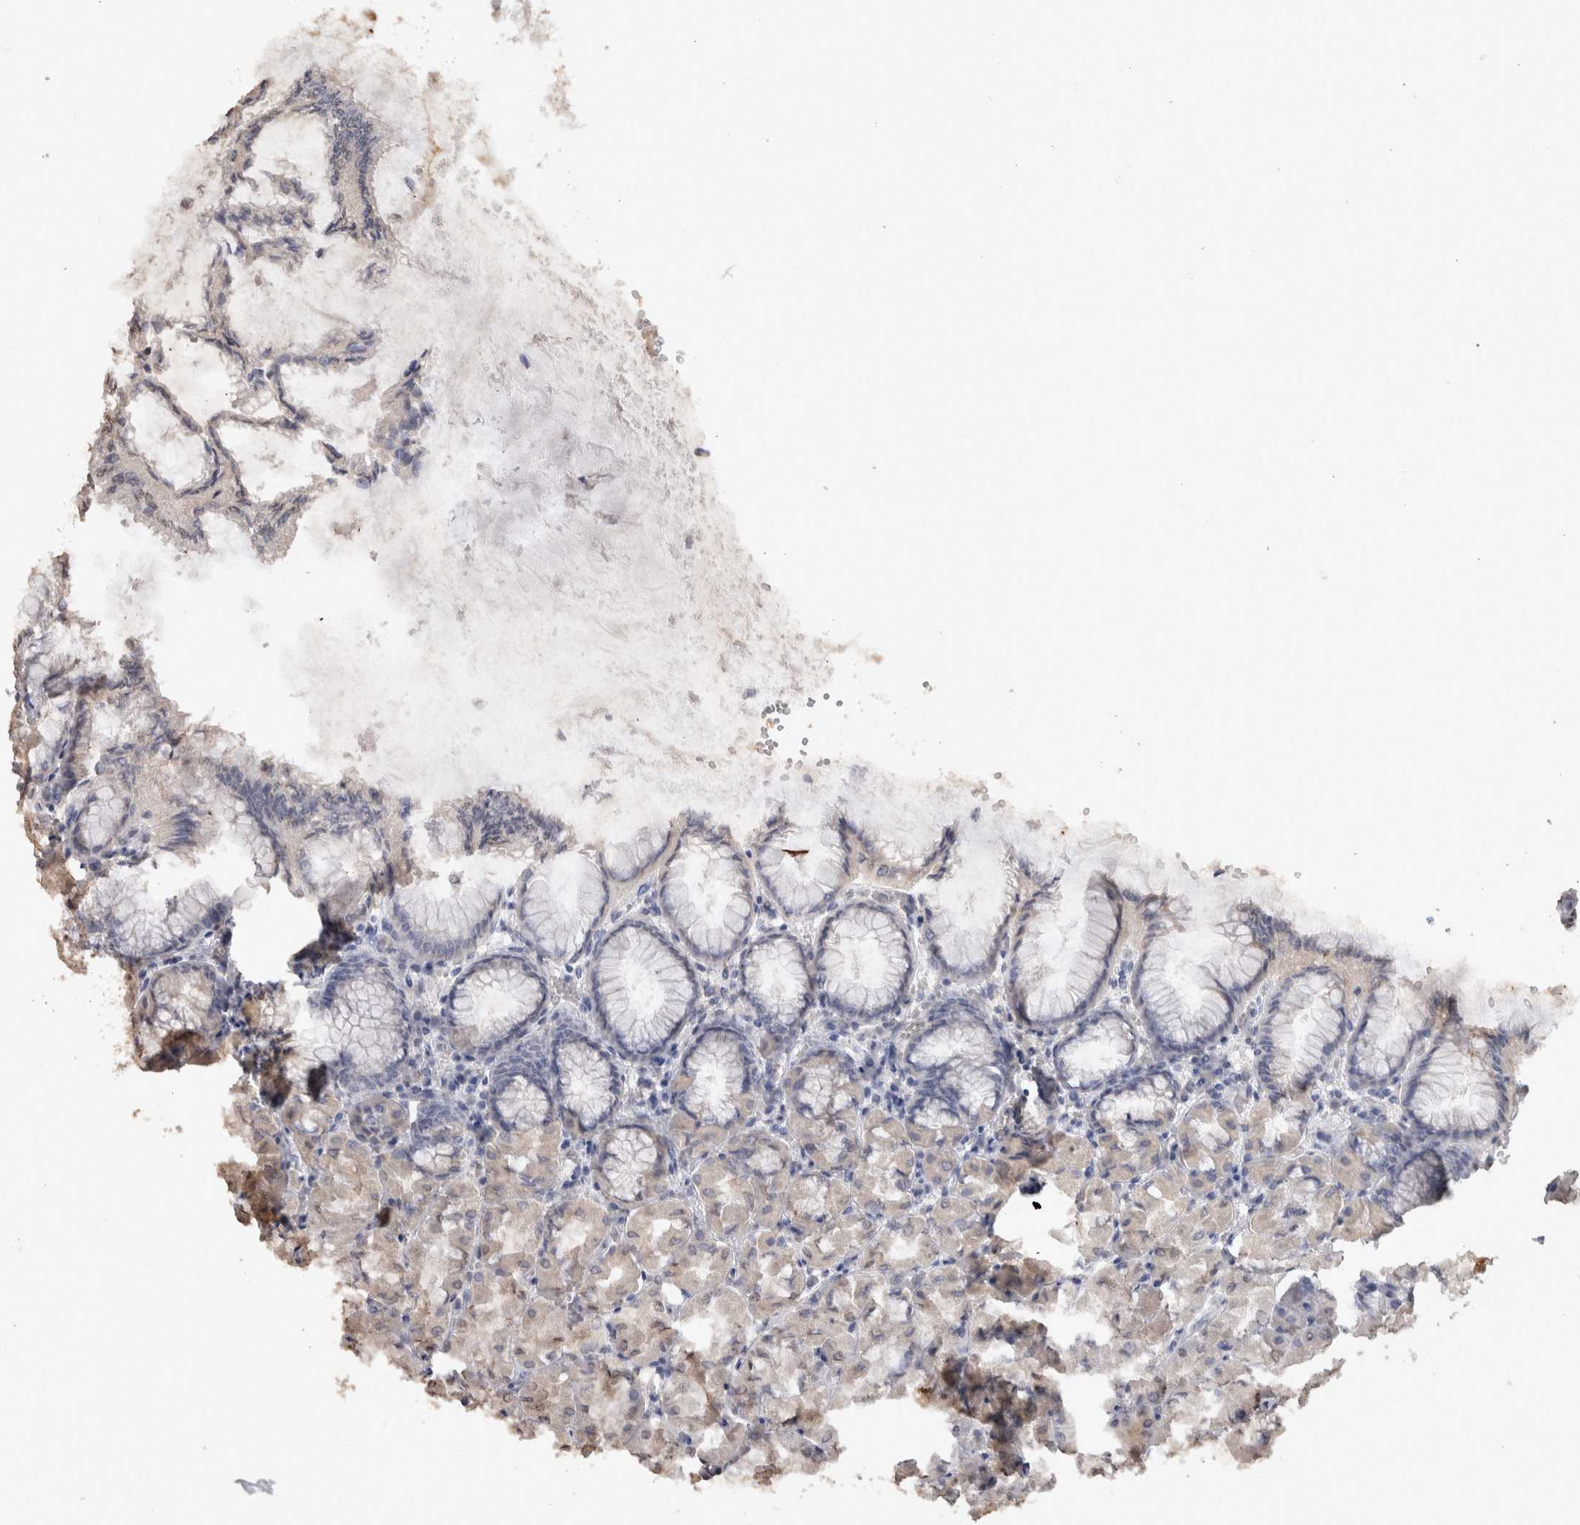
{"staining": {"intensity": "negative", "quantity": "none", "location": "none"}, "tissue": "stomach", "cell_type": "Glandular cells", "image_type": "normal", "snomed": [{"axis": "morphology", "description": "Normal tissue, NOS"}, {"axis": "topography", "description": "Stomach, upper"}], "caption": "Immunohistochemical staining of unremarkable human stomach shows no significant staining in glandular cells. (DAB IHC with hematoxylin counter stain).", "gene": "LGALS2", "patient": {"sex": "female", "age": 56}}